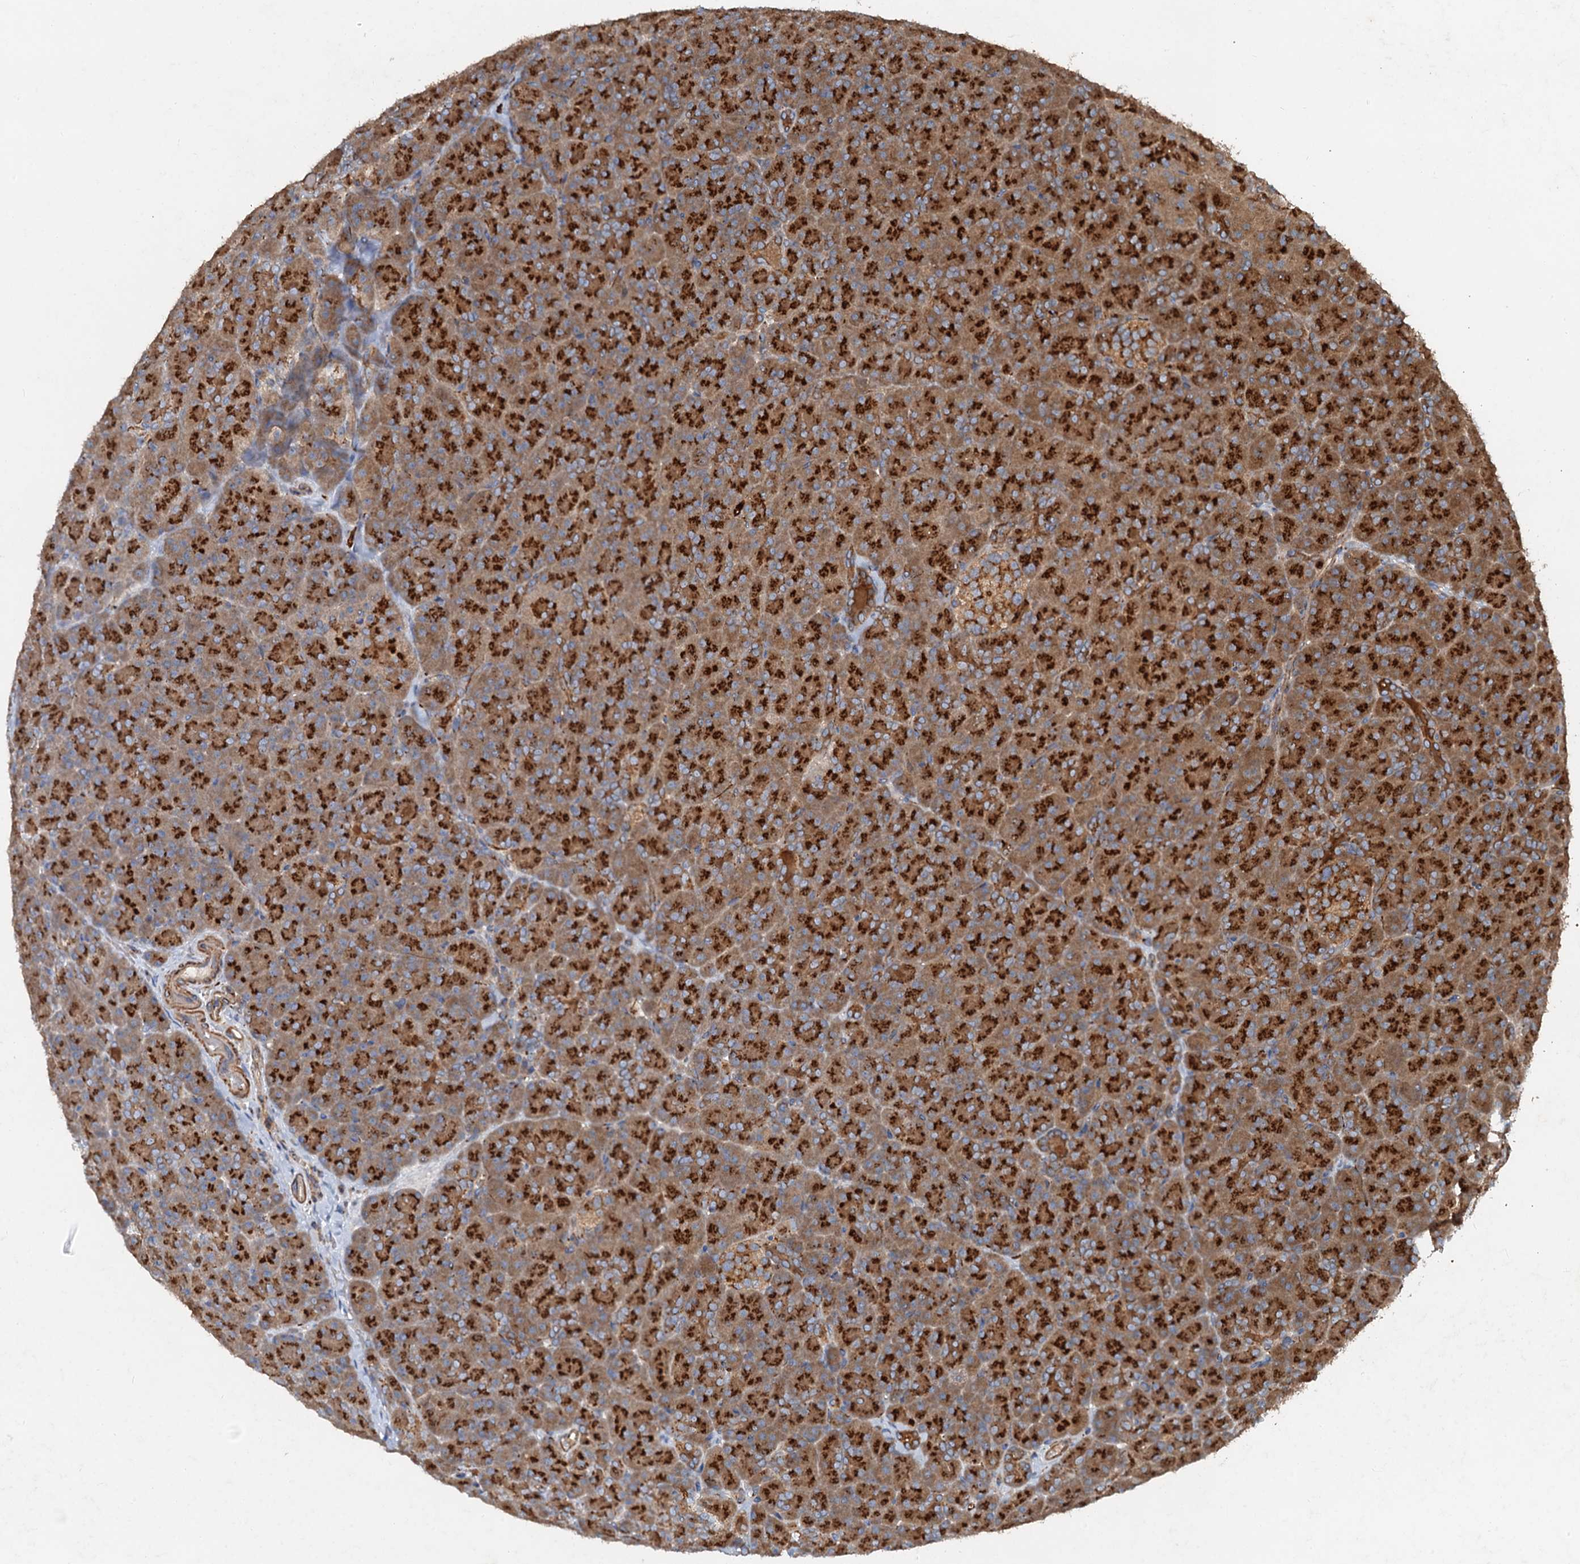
{"staining": {"intensity": "strong", "quantity": ">75%", "location": "cytoplasmic/membranous"}, "tissue": "pancreas", "cell_type": "Exocrine glandular cells", "image_type": "normal", "snomed": [{"axis": "morphology", "description": "Normal tissue, NOS"}, {"axis": "topography", "description": "Pancreas"}], "caption": "Protein staining of unremarkable pancreas shows strong cytoplasmic/membranous expression in about >75% of exocrine glandular cells. (DAB = brown stain, brightfield microscopy at high magnification).", "gene": "ANKRD26", "patient": {"sex": "male", "age": 36}}